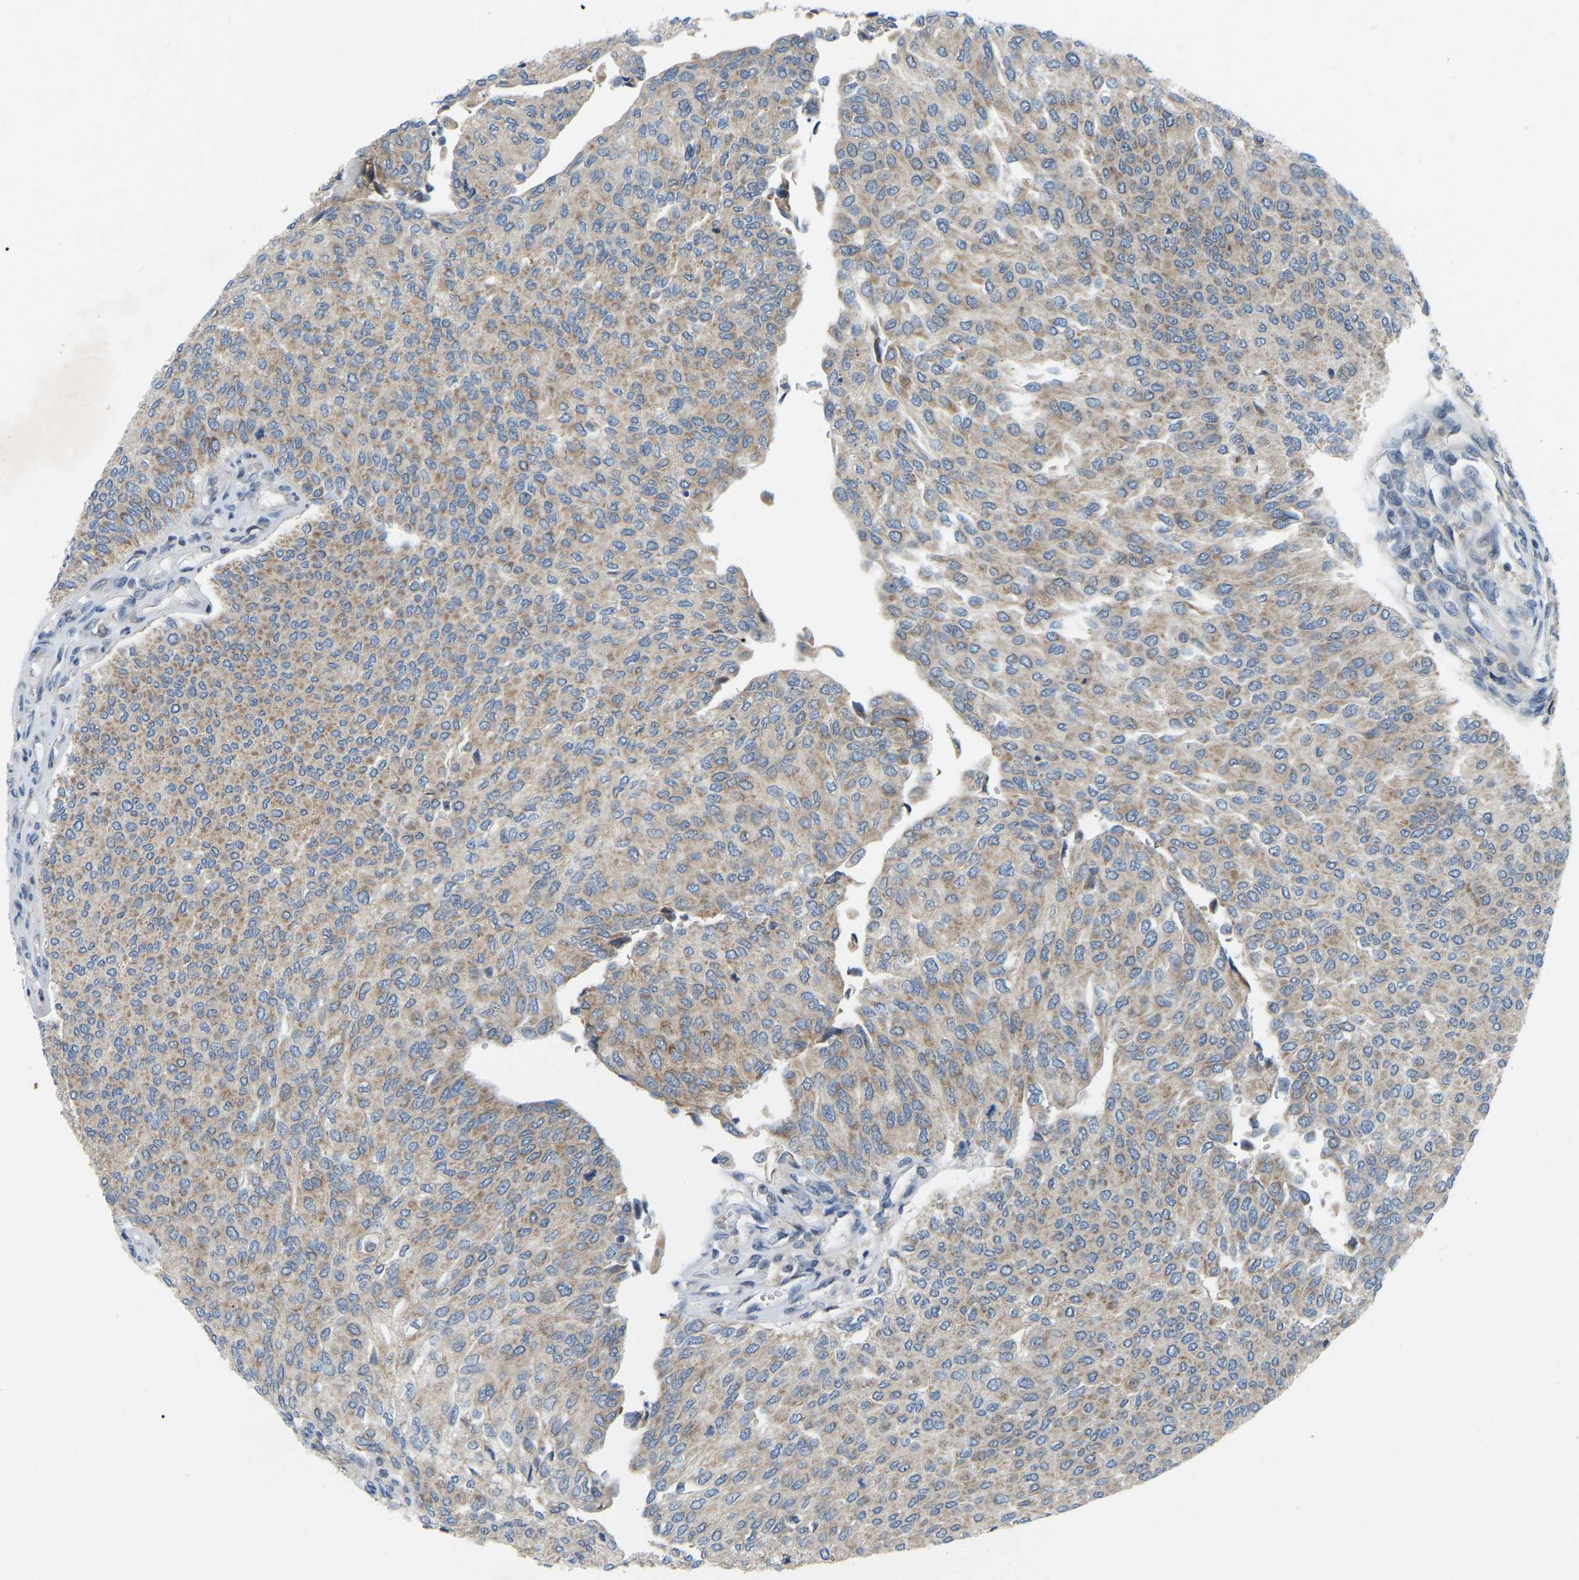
{"staining": {"intensity": "moderate", "quantity": ">75%", "location": "cytoplasmic/membranous"}, "tissue": "urothelial cancer", "cell_type": "Tumor cells", "image_type": "cancer", "snomed": [{"axis": "morphology", "description": "Urothelial carcinoma, Low grade"}, {"axis": "topography", "description": "Urinary bladder"}], "caption": "Tumor cells show medium levels of moderate cytoplasmic/membranous staining in about >75% of cells in low-grade urothelial carcinoma.", "gene": "PARL", "patient": {"sex": "female", "age": 79}}